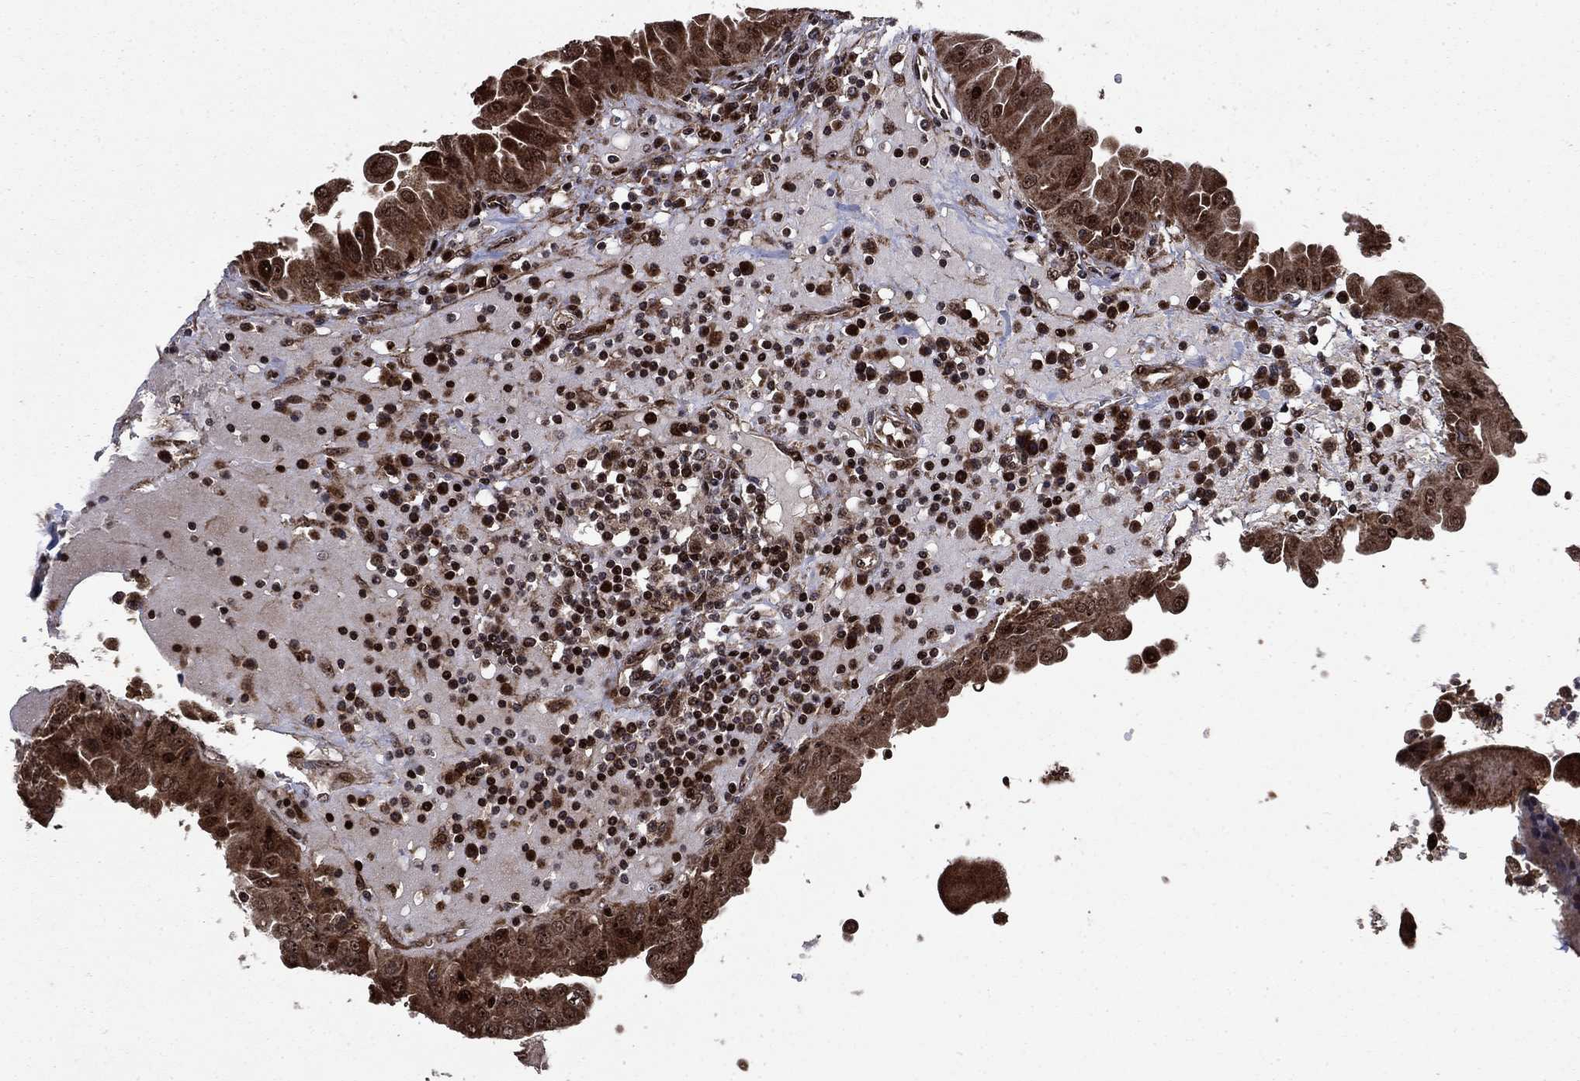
{"staining": {"intensity": "strong", "quantity": ">75%", "location": "cytoplasmic/membranous,nuclear"}, "tissue": "thyroid cancer", "cell_type": "Tumor cells", "image_type": "cancer", "snomed": [{"axis": "morphology", "description": "Papillary adenocarcinoma, NOS"}, {"axis": "topography", "description": "Thyroid gland"}], "caption": "Protein analysis of thyroid cancer tissue displays strong cytoplasmic/membranous and nuclear staining in approximately >75% of tumor cells. (Brightfield microscopy of DAB IHC at high magnification).", "gene": "AGTPBP1", "patient": {"sex": "female", "age": 37}}